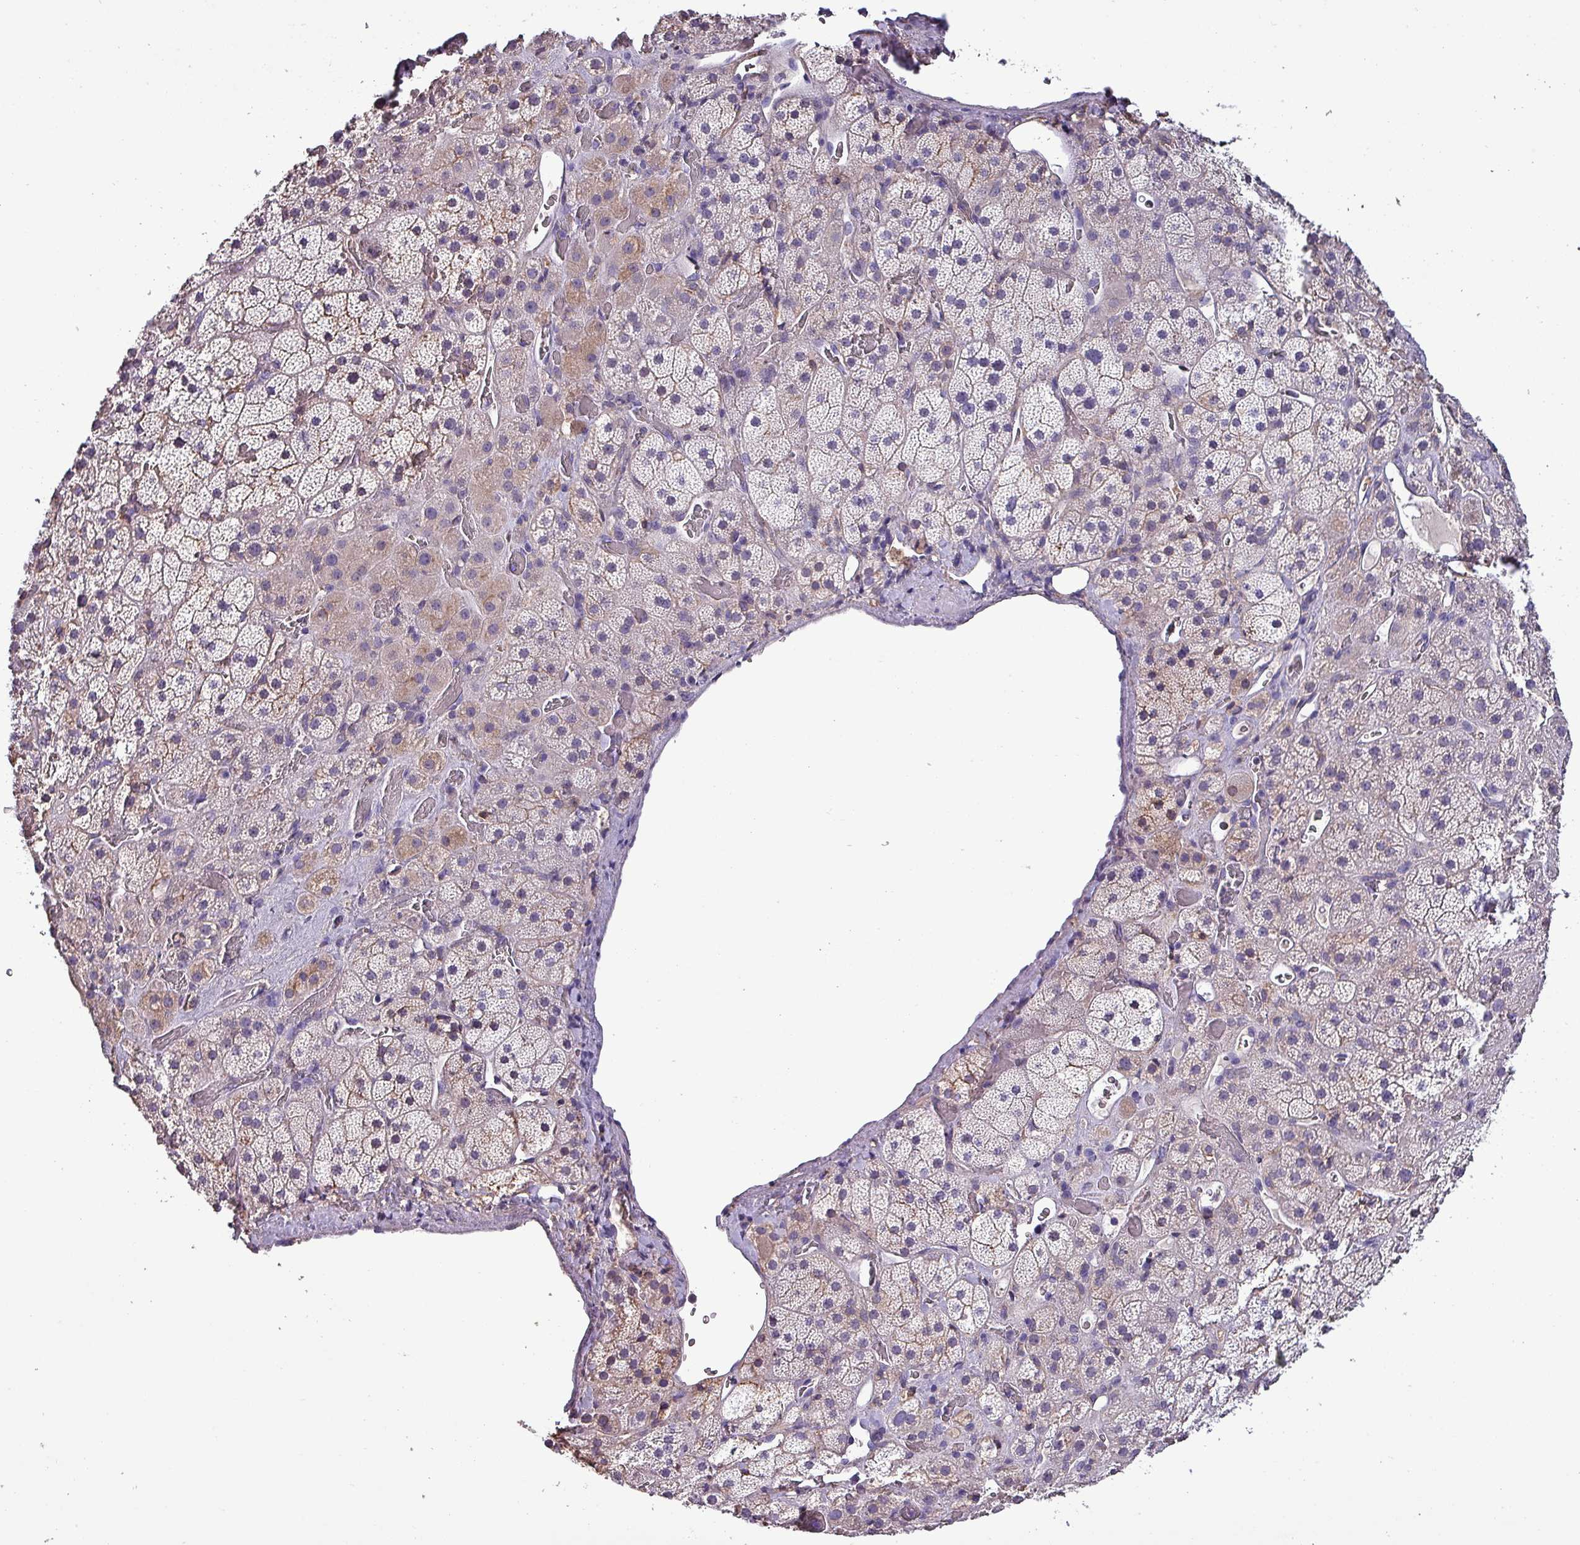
{"staining": {"intensity": "weak", "quantity": "25%-75%", "location": "cytoplasmic/membranous"}, "tissue": "adrenal gland", "cell_type": "Glandular cells", "image_type": "normal", "snomed": [{"axis": "morphology", "description": "Normal tissue, NOS"}, {"axis": "topography", "description": "Adrenal gland"}], "caption": "Adrenal gland was stained to show a protein in brown. There is low levels of weak cytoplasmic/membranous expression in about 25%-75% of glandular cells. The protein is stained brown, and the nuclei are stained in blue (DAB IHC with brightfield microscopy, high magnification).", "gene": "HTRA4", "patient": {"sex": "male", "age": 57}}